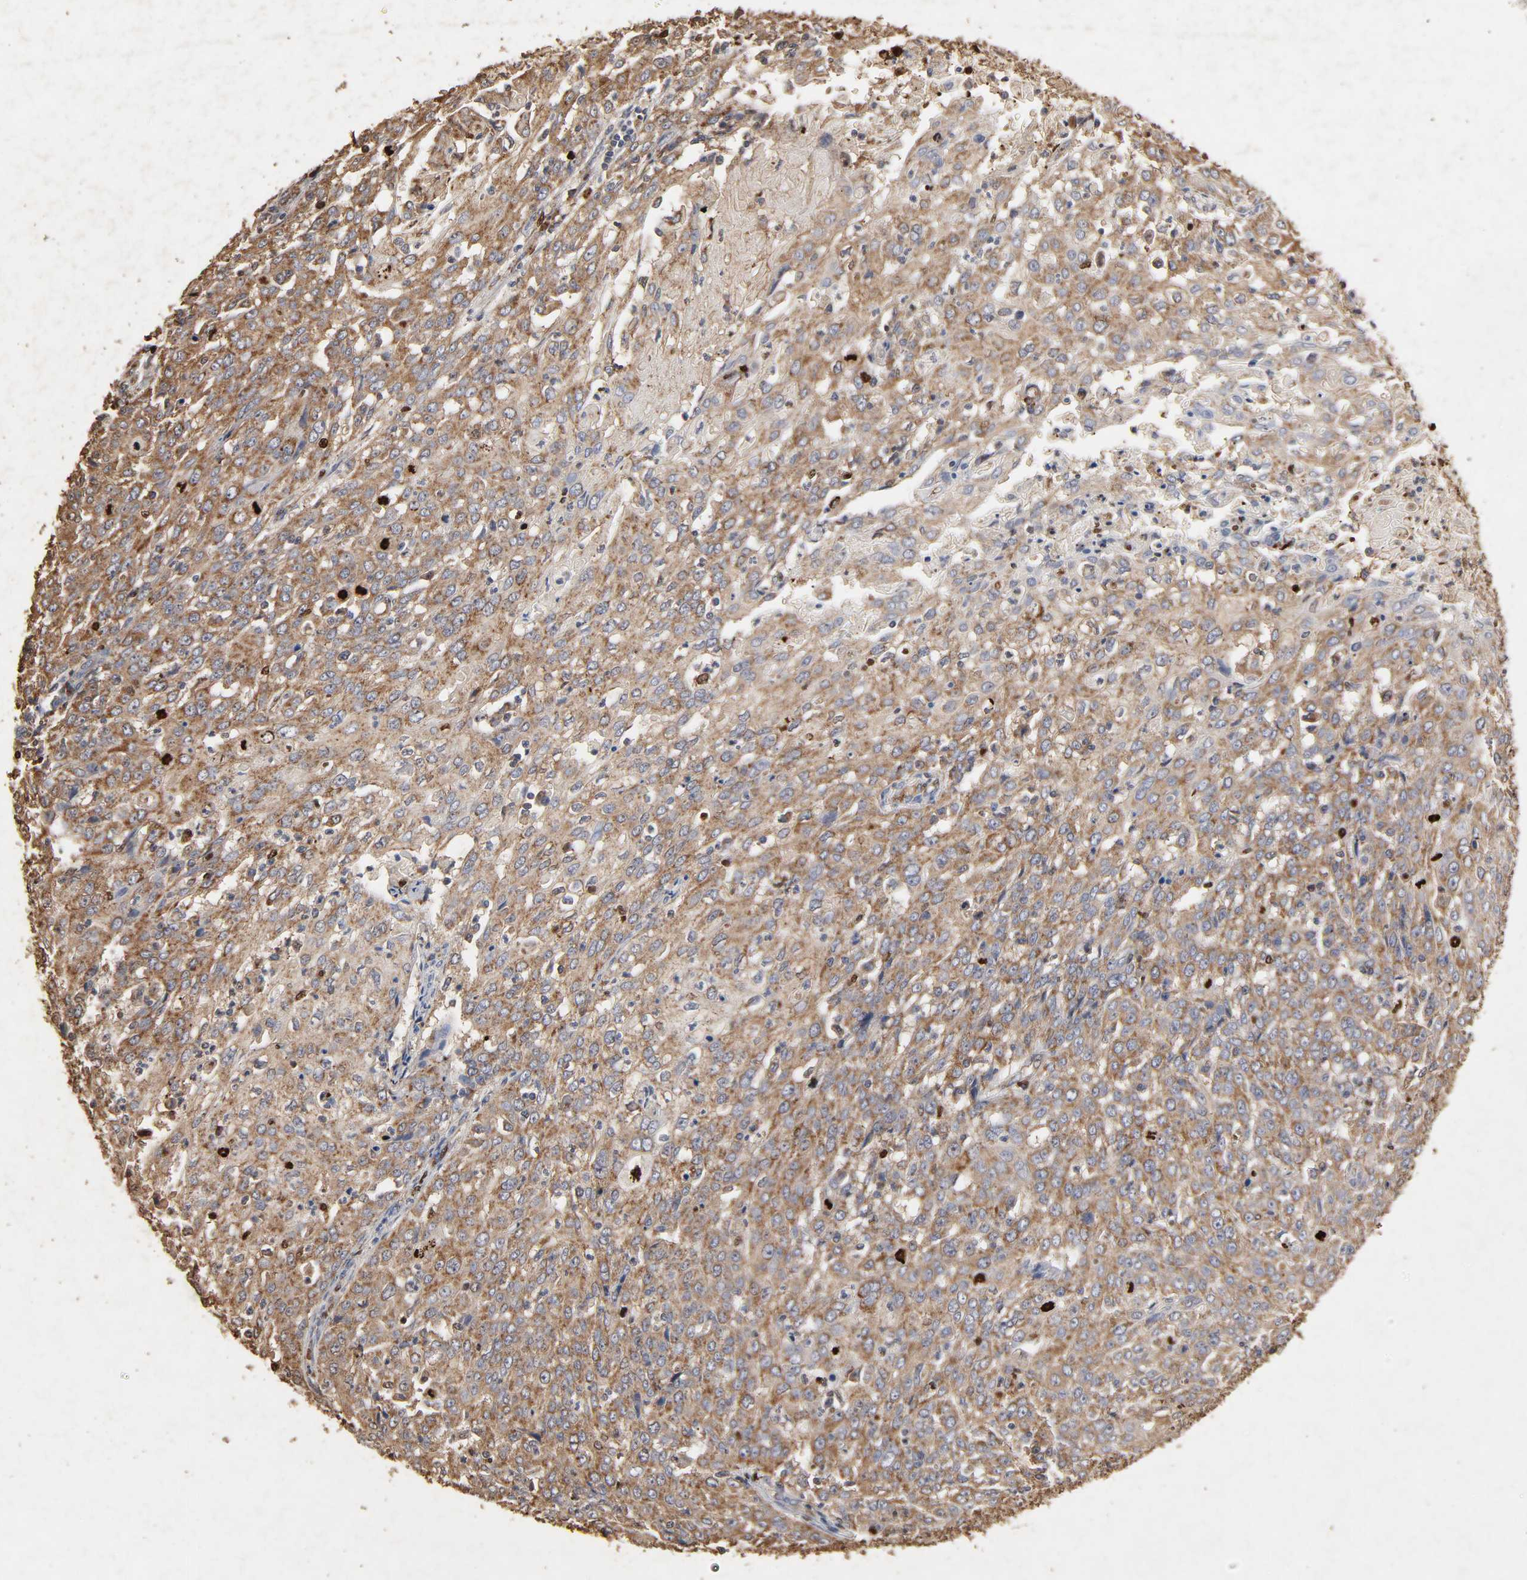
{"staining": {"intensity": "moderate", "quantity": ">75%", "location": "cytoplasmic/membranous"}, "tissue": "cervical cancer", "cell_type": "Tumor cells", "image_type": "cancer", "snomed": [{"axis": "morphology", "description": "Squamous cell carcinoma, NOS"}, {"axis": "topography", "description": "Cervix"}], "caption": "Tumor cells display medium levels of moderate cytoplasmic/membranous staining in approximately >75% of cells in human cervical cancer.", "gene": "CYCS", "patient": {"sex": "female", "age": 39}}